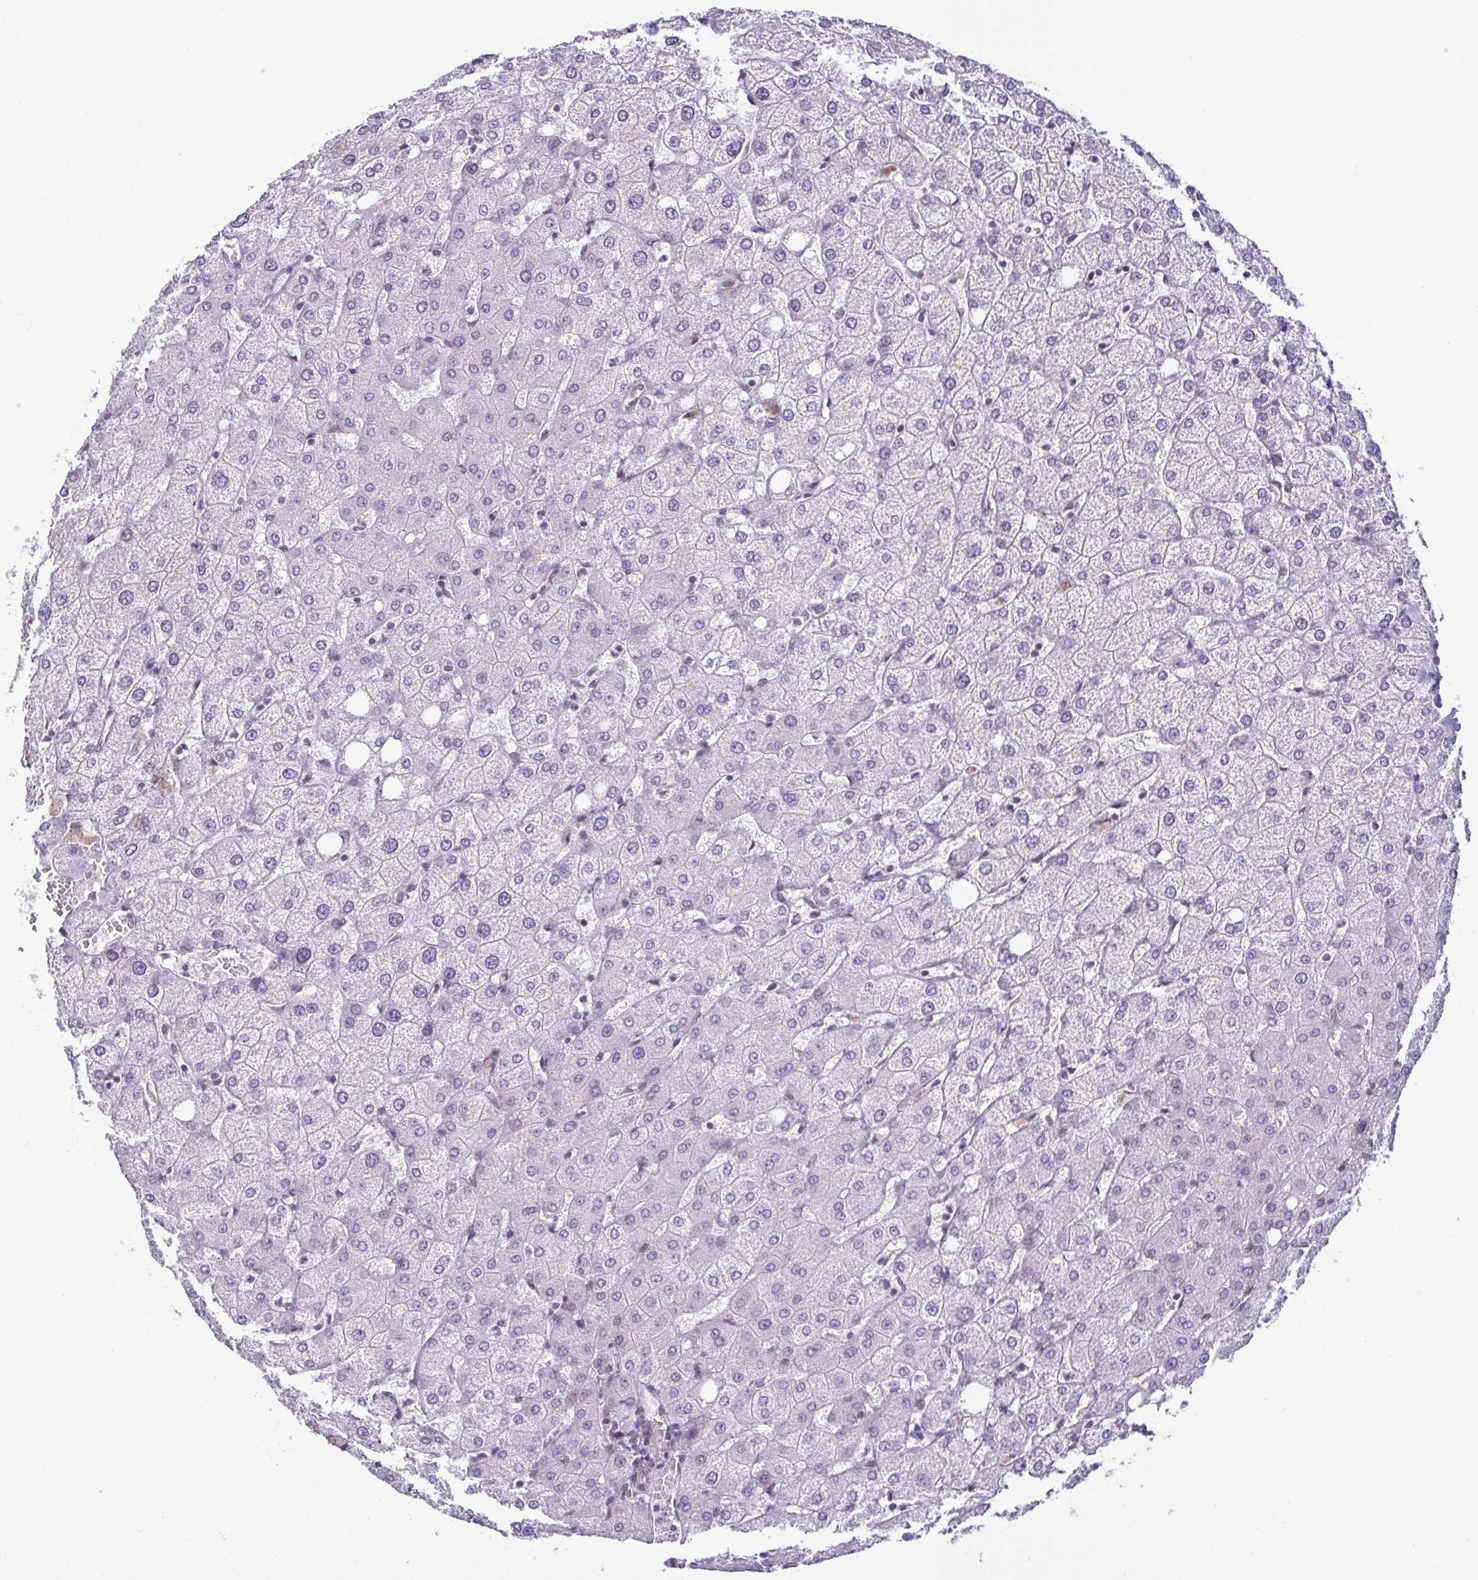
{"staining": {"intensity": "negative", "quantity": "none", "location": "none"}, "tissue": "liver", "cell_type": "Cholangiocytes", "image_type": "normal", "snomed": [{"axis": "morphology", "description": "Normal tissue, NOS"}, {"axis": "topography", "description": "Liver"}], "caption": "The immunohistochemistry (IHC) image has no significant staining in cholangiocytes of liver. (Immunohistochemistry, brightfield microscopy, high magnification).", "gene": "RBM3", "patient": {"sex": "female", "age": 54}}